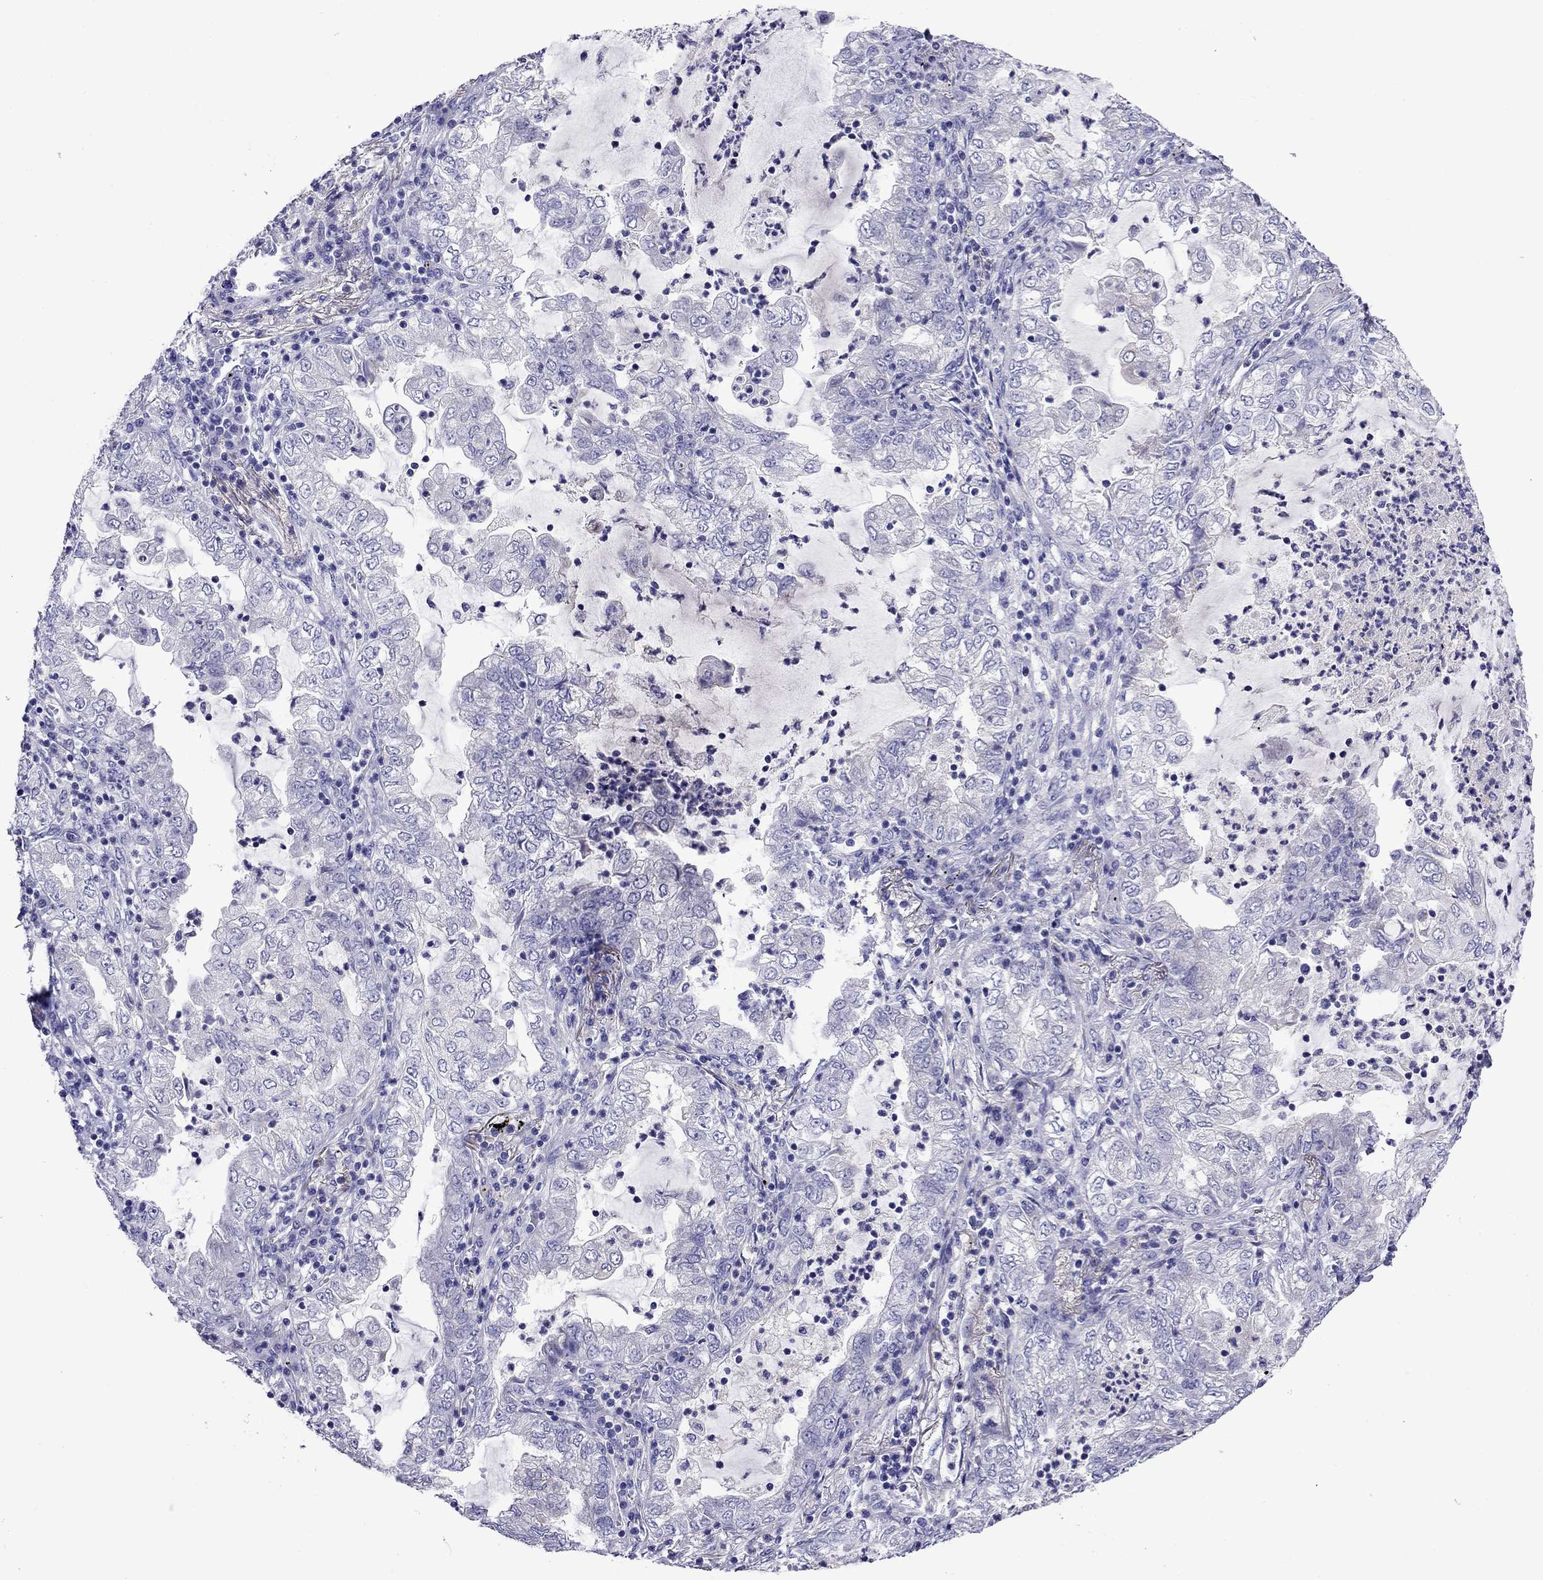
{"staining": {"intensity": "negative", "quantity": "none", "location": "none"}, "tissue": "lung cancer", "cell_type": "Tumor cells", "image_type": "cancer", "snomed": [{"axis": "morphology", "description": "Adenocarcinoma, NOS"}, {"axis": "topography", "description": "Lung"}], "caption": "Immunohistochemistry (IHC) of human adenocarcinoma (lung) displays no positivity in tumor cells.", "gene": "SCG2", "patient": {"sex": "female", "age": 73}}